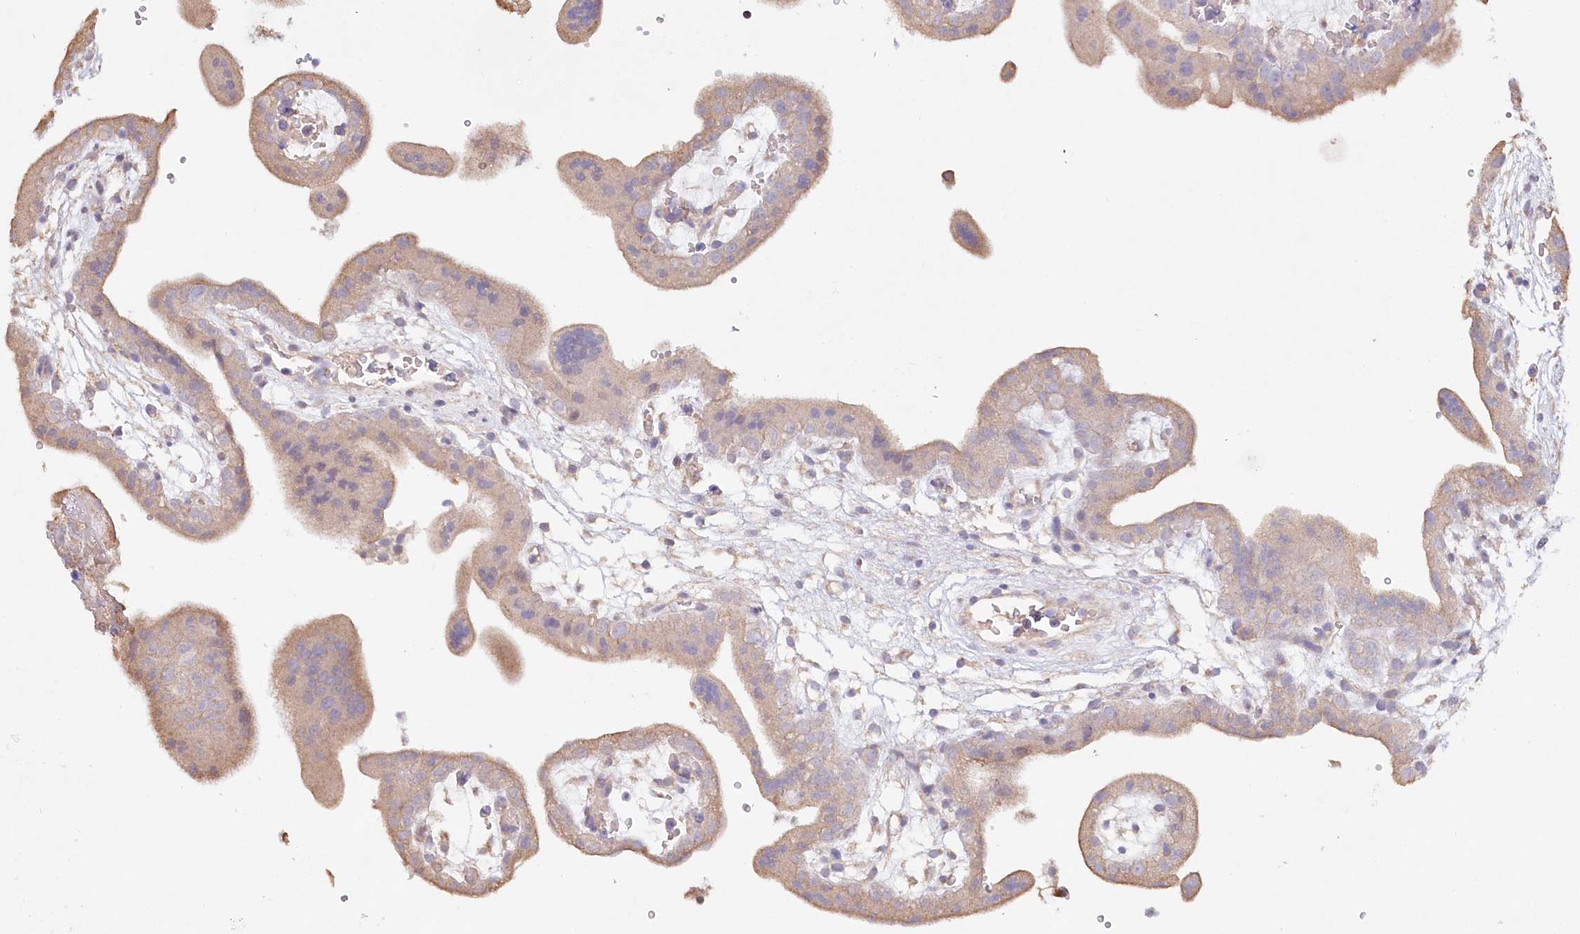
{"staining": {"intensity": "moderate", "quantity": ">75%", "location": "cytoplasmic/membranous"}, "tissue": "placenta", "cell_type": "Decidual cells", "image_type": "normal", "snomed": [{"axis": "morphology", "description": "Normal tissue, NOS"}, {"axis": "topography", "description": "Placenta"}], "caption": "Immunohistochemistry of benign human placenta demonstrates medium levels of moderate cytoplasmic/membranous staining in approximately >75% of decidual cells.", "gene": "RBP5", "patient": {"sex": "female", "age": 18}}